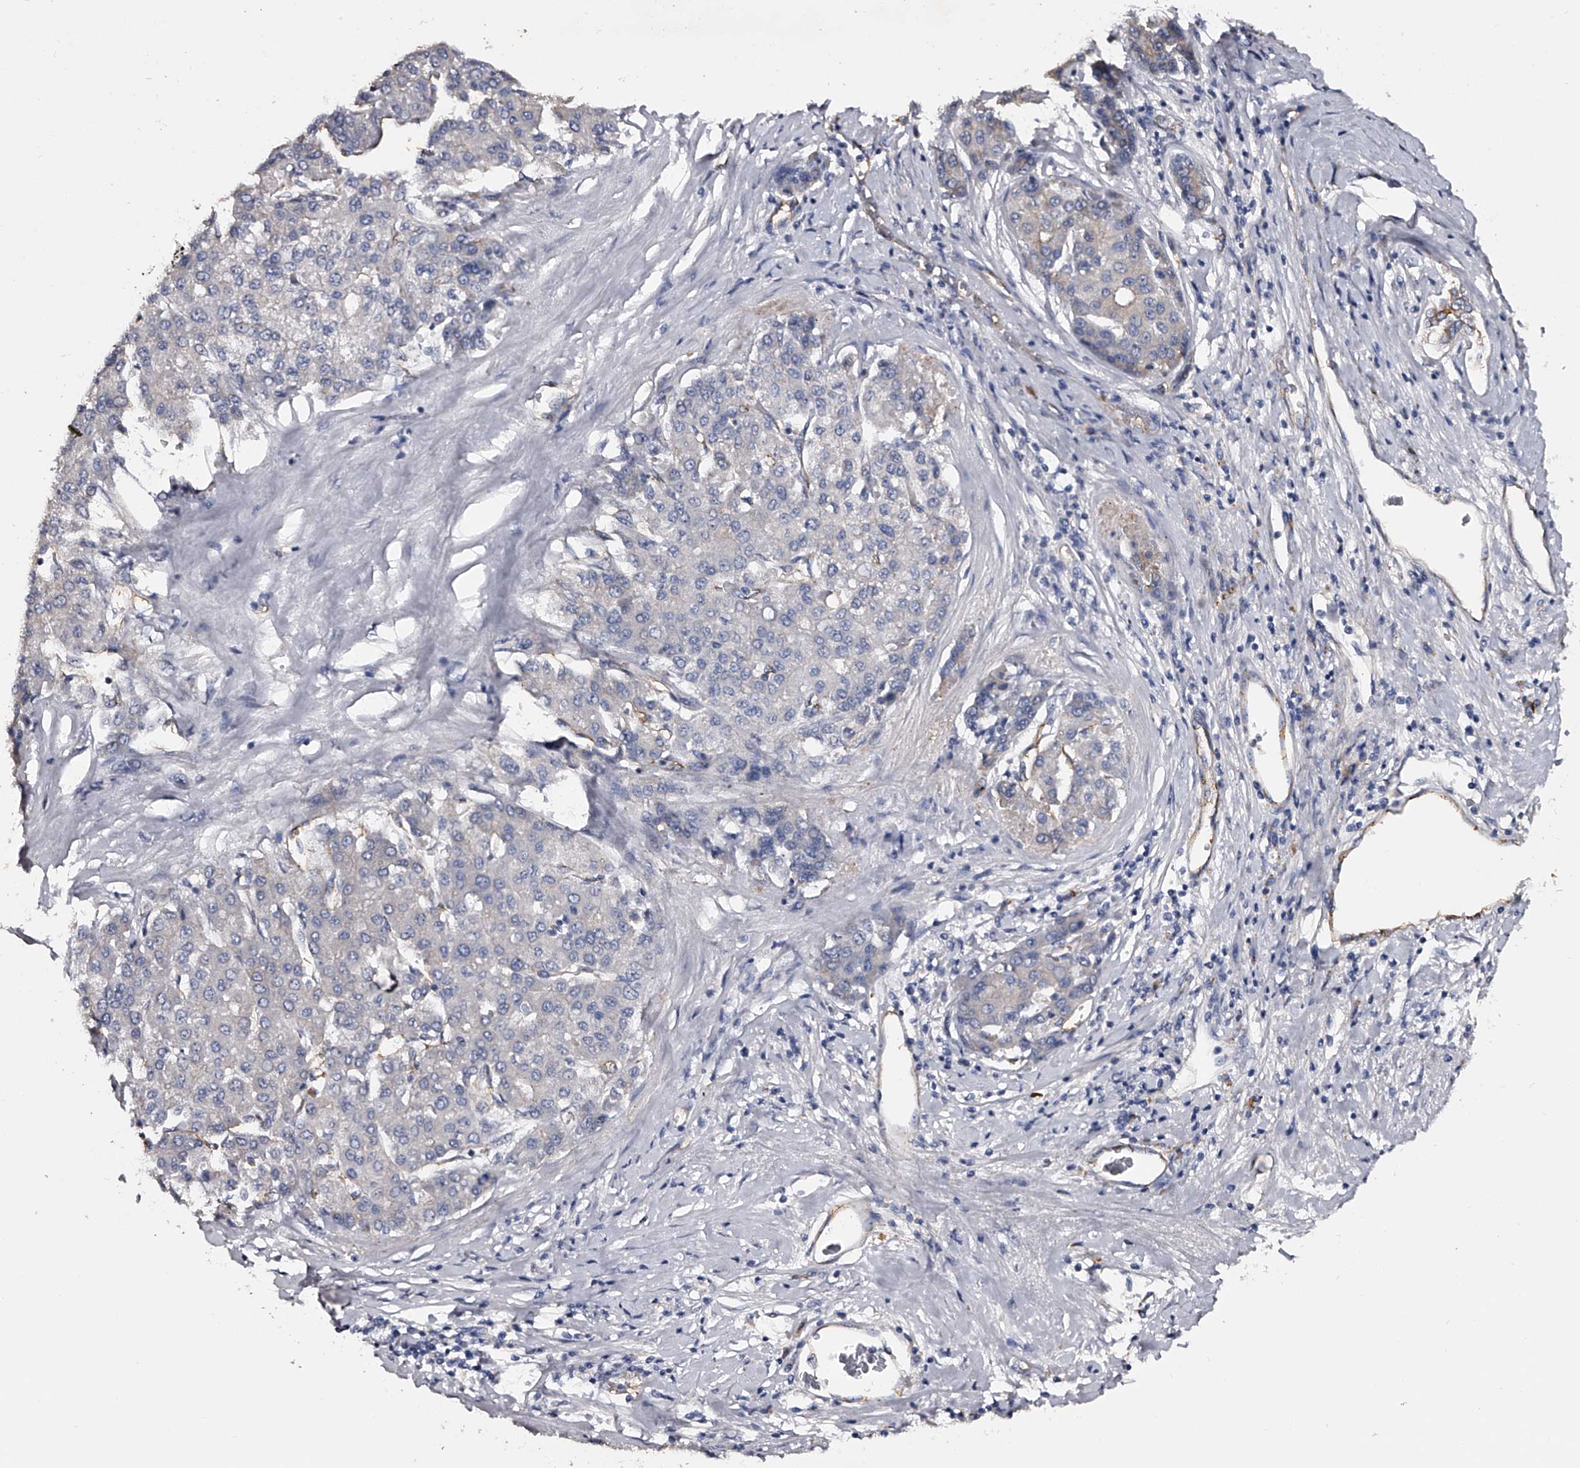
{"staining": {"intensity": "negative", "quantity": "none", "location": "none"}, "tissue": "liver cancer", "cell_type": "Tumor cells", "image_type": "cancer", "snomed": [{"axis": "morphology", "description": "Carcinoma, Hepatocellular, NOS"}, {"axis": "topography", "description": "Liver"}], "caption": "A histopathology image of liver hepatocellular carcinoma stained for a protein exhibits no brown staining in tumor cells. (Stains: DAB immunohistochemistry with hematoxylin counter stain, Microscopy: brightfield microscopy at high magnification).", "gene": "MDN1", "patient": {"sex": "male", "age": 65}}